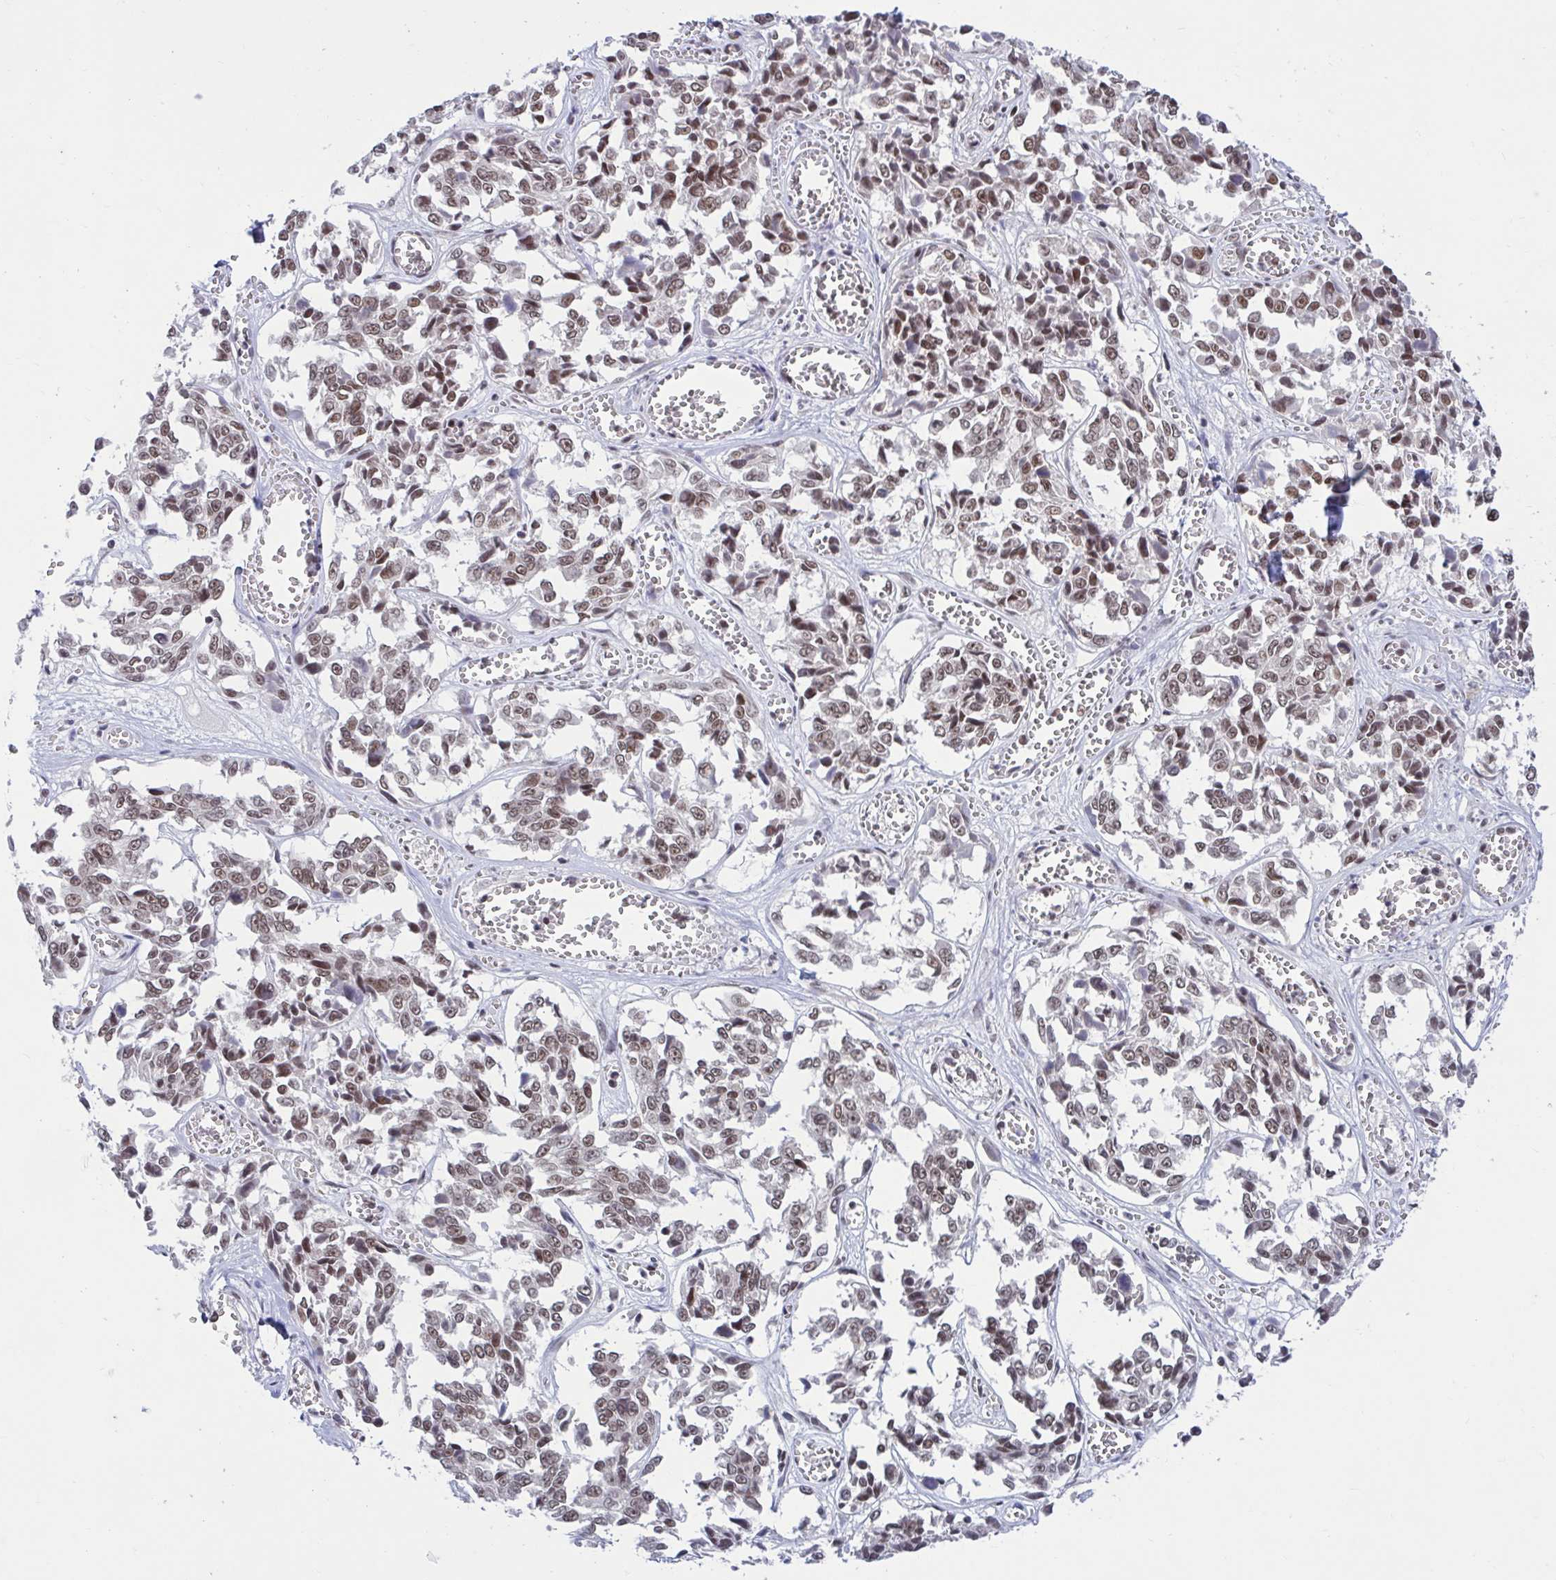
{"staining": {"intensity": "weak", "quantity": ">75%", "location": "nuclear"}, "tissue": "melanoma", "cell_type": "Tumor cells", "image_type": "cancer", "snomed": [{"axis": "morphology", "description": "Malignant melanoma, NOS"}, {"axis": "topography", "description": "Skin"}], "caption": "Brown immunohistochemical staining in human malignant melanoma shows weak nuclear expression in approximately >75% of tumor cells.", "gene": "PHF10", "patient": {"sex": "female", "age": 64}}